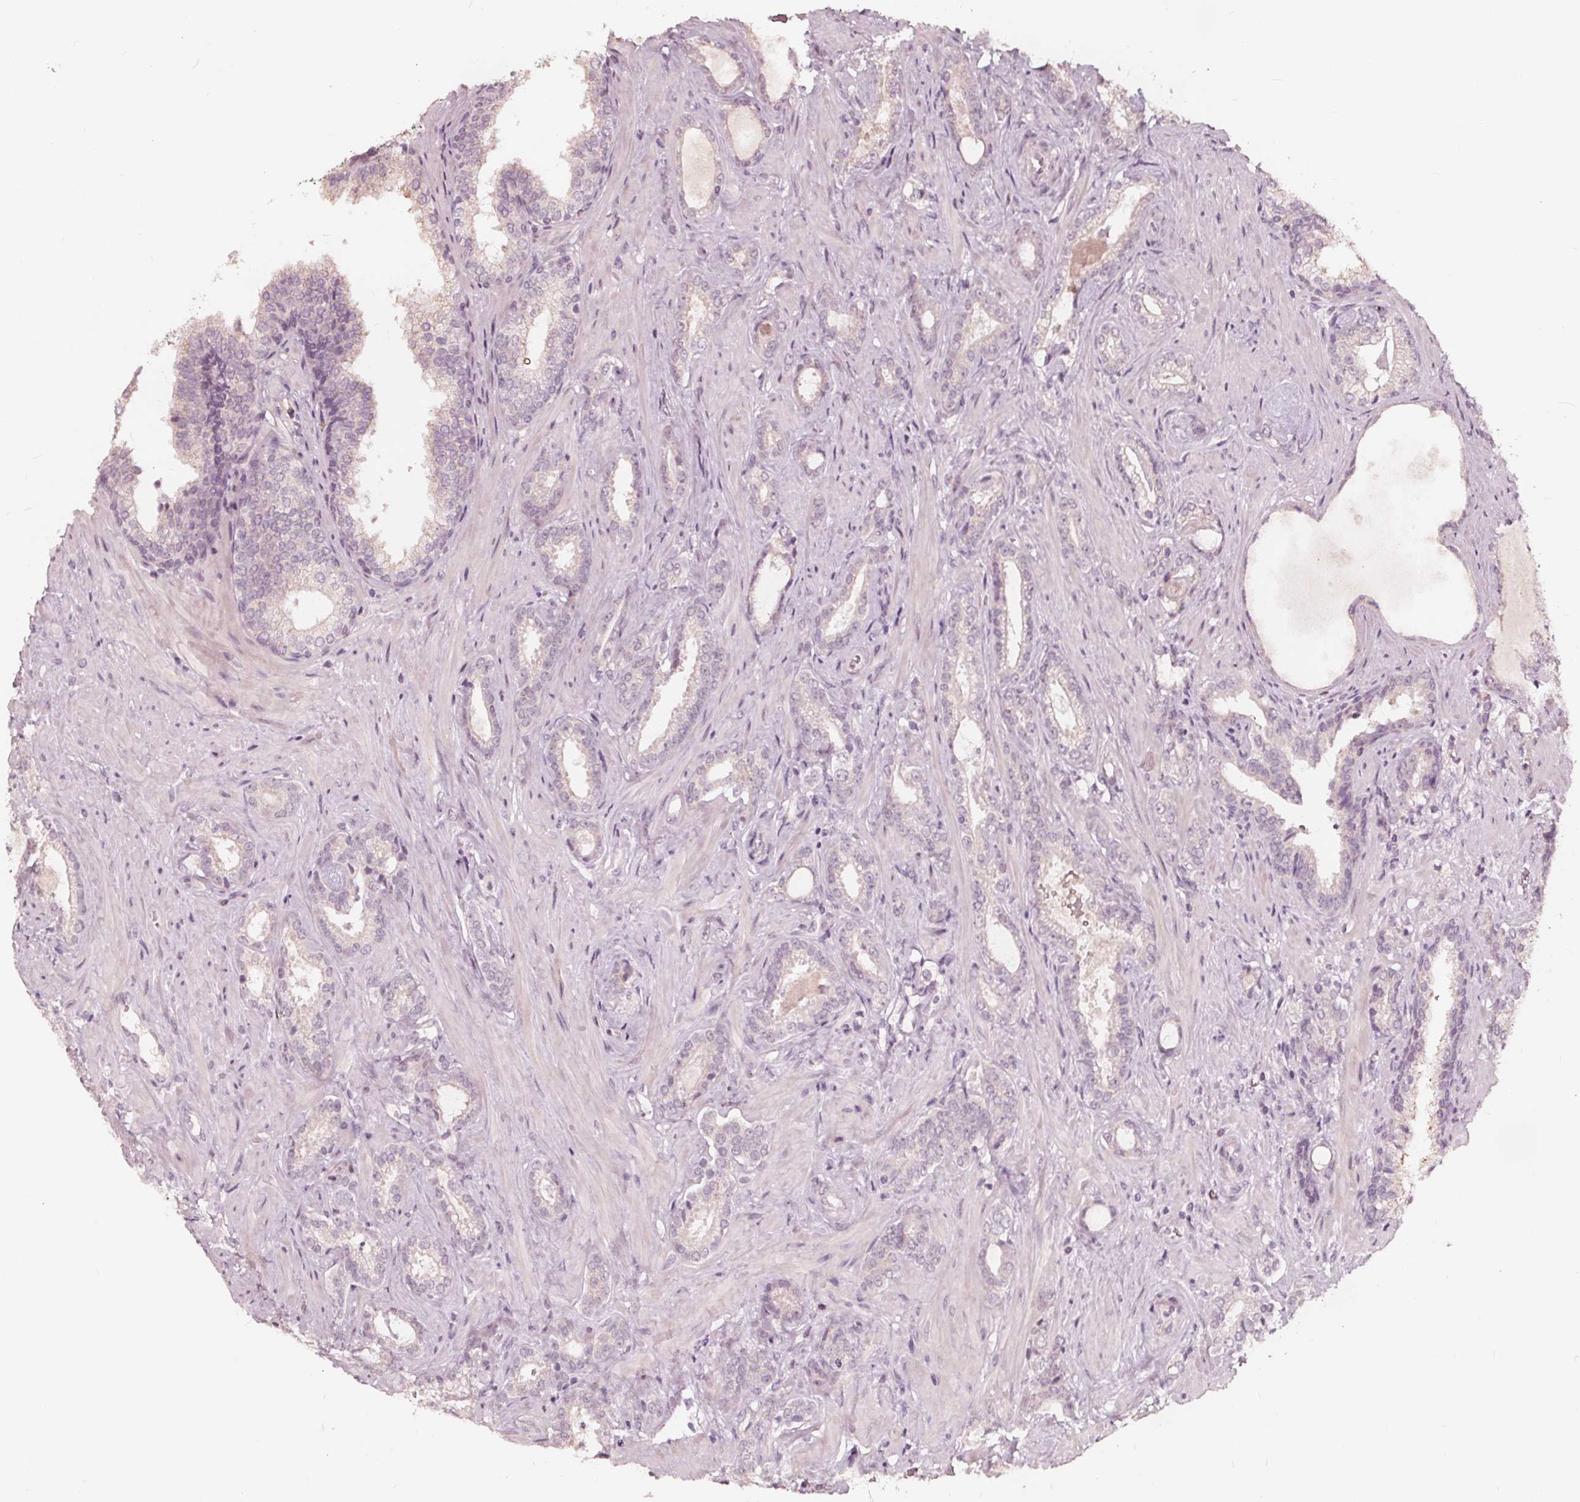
{"staining": {"intensity": "negative", "quantity": "none", "location": "none"}, "tissue": "prostate cancer", "cell_type": "Tumor cells", "image_type": "cancer", "snomed": [{"axis": "morphology", "description": "Adenocarcinoma, Low grade"}, {"axis": "topography", "description": "Prostate"}], "caption": "Immunohistochemistry (IHC) histopathology image of human prostate cancer stained for a protein (brown), which demonstrates no positivity in tumor cells.", "gene": "NPC1L1", "patient": {"sex": "male", "age": 61}}